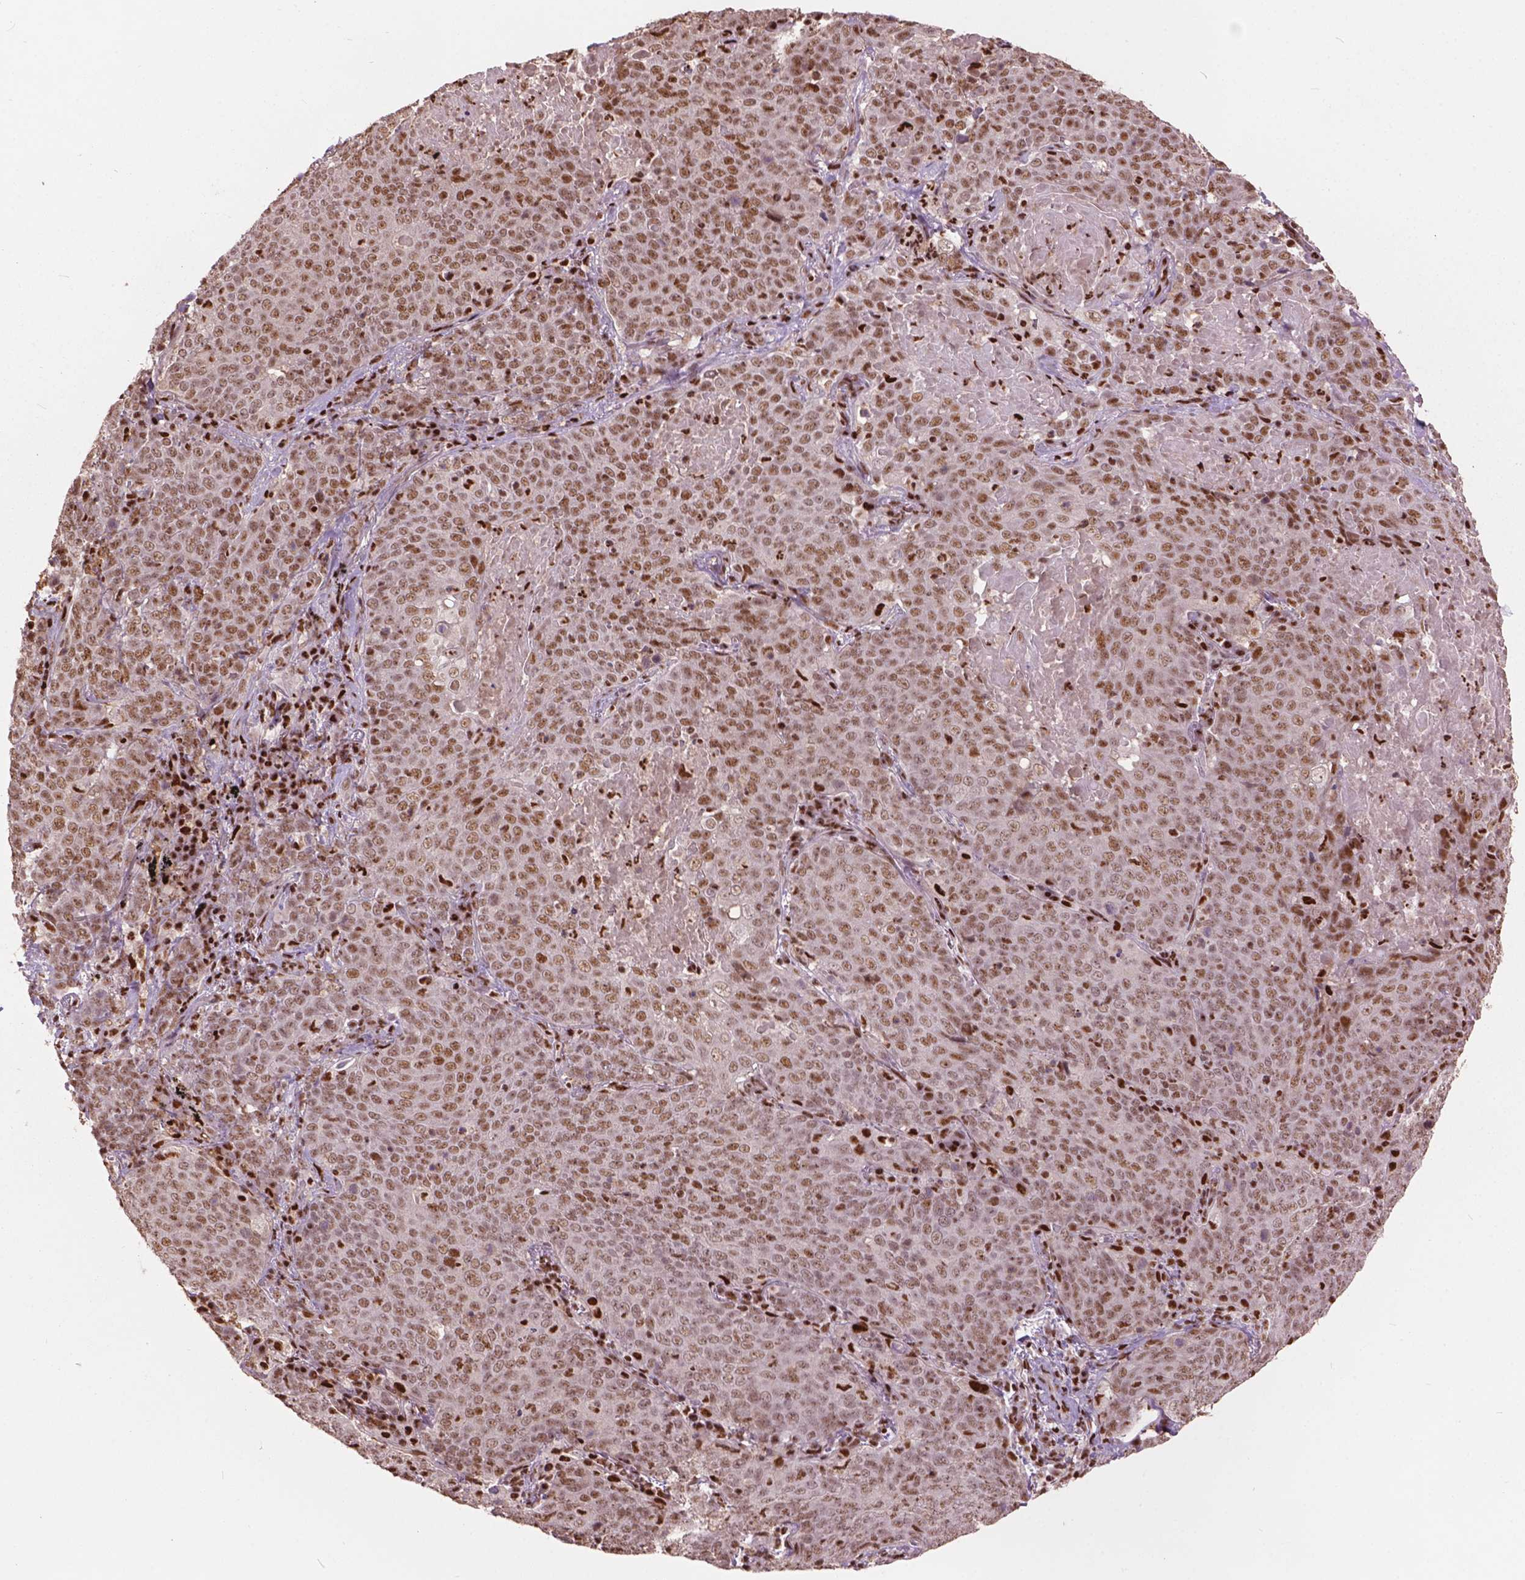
{"staining": {"intensity": "moderate", "quantity": ">75%", "location": "nuclear"}, "tissue": "lung cancer", "cell_type": "Tumor cells", "image_type": "cancer", "snomed": [{"axis": "morphology", "description": "Squamous cell carcinoma, NOS"}, {"axis": "topography", "description": "Lung"}], "caption": "Approximately >75% of tumor cells in human squamous cell carcinoma (lung) reveal moderate nuclear protein expression as visualized by brown immunohistochemical staining.", "gene": "ANP32B", "patient": {"sex": "male", "age": 82}}